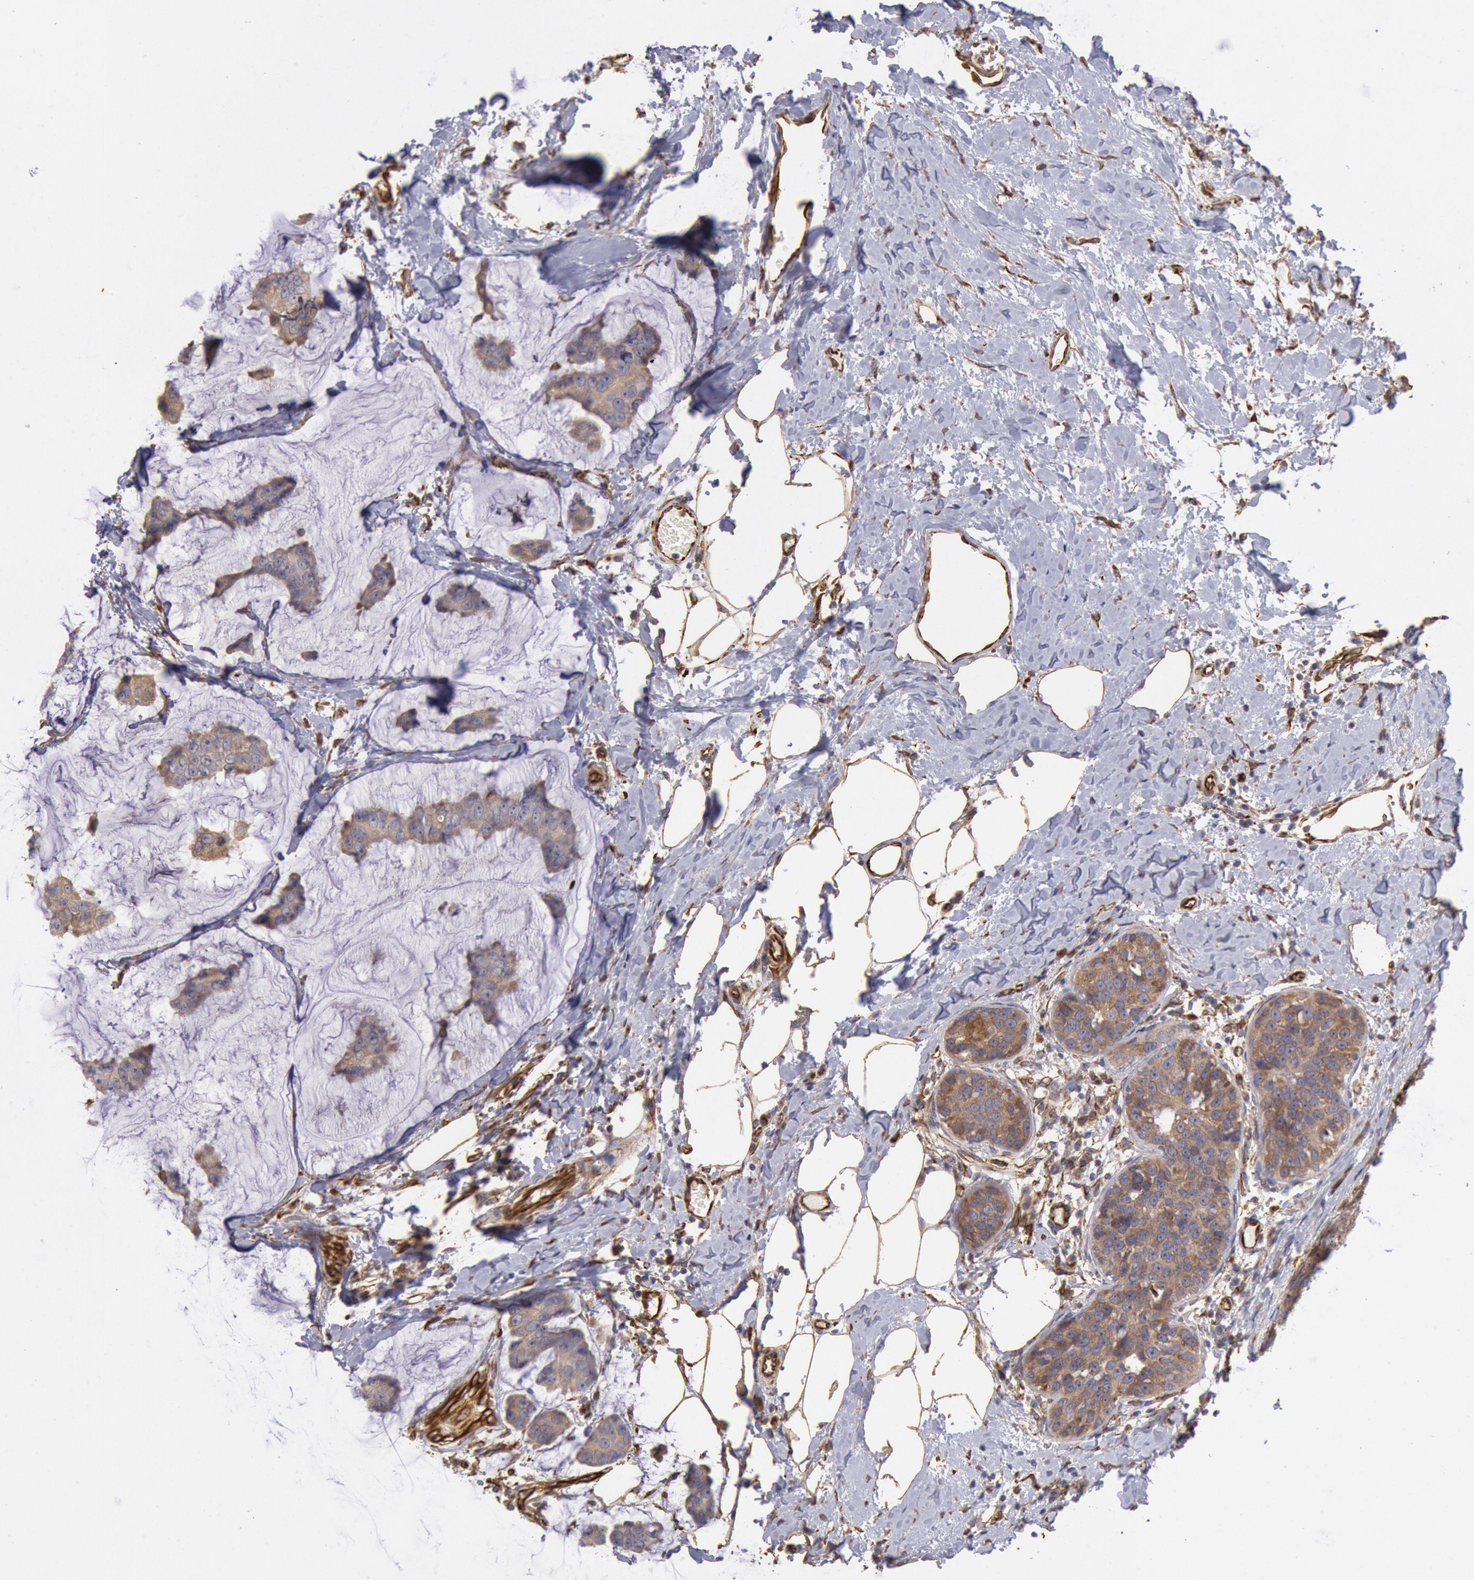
{"staining": {"intensity": "weak", "quantity": ">75%", "location": "cytoplasmic/membranous"}, "tissue": "breast cancer", "cell_type": "Tumor cells", "image_type": "cancer", "snomed": [{"axis": "morphology", "description": "Normal tissue, NOS"}, {"axis": "morphology", "description": "Duct carcinoma"}, {"axis": "topography", "description": "Breast"}], "caption": "The micrograph displays a brown stain indicating the presence of a protein in the cytoplasmic/membranous of tumor cells in breast cancer.", "gene": "RNF139", "patient": {"sex": "female", "age": 50}}